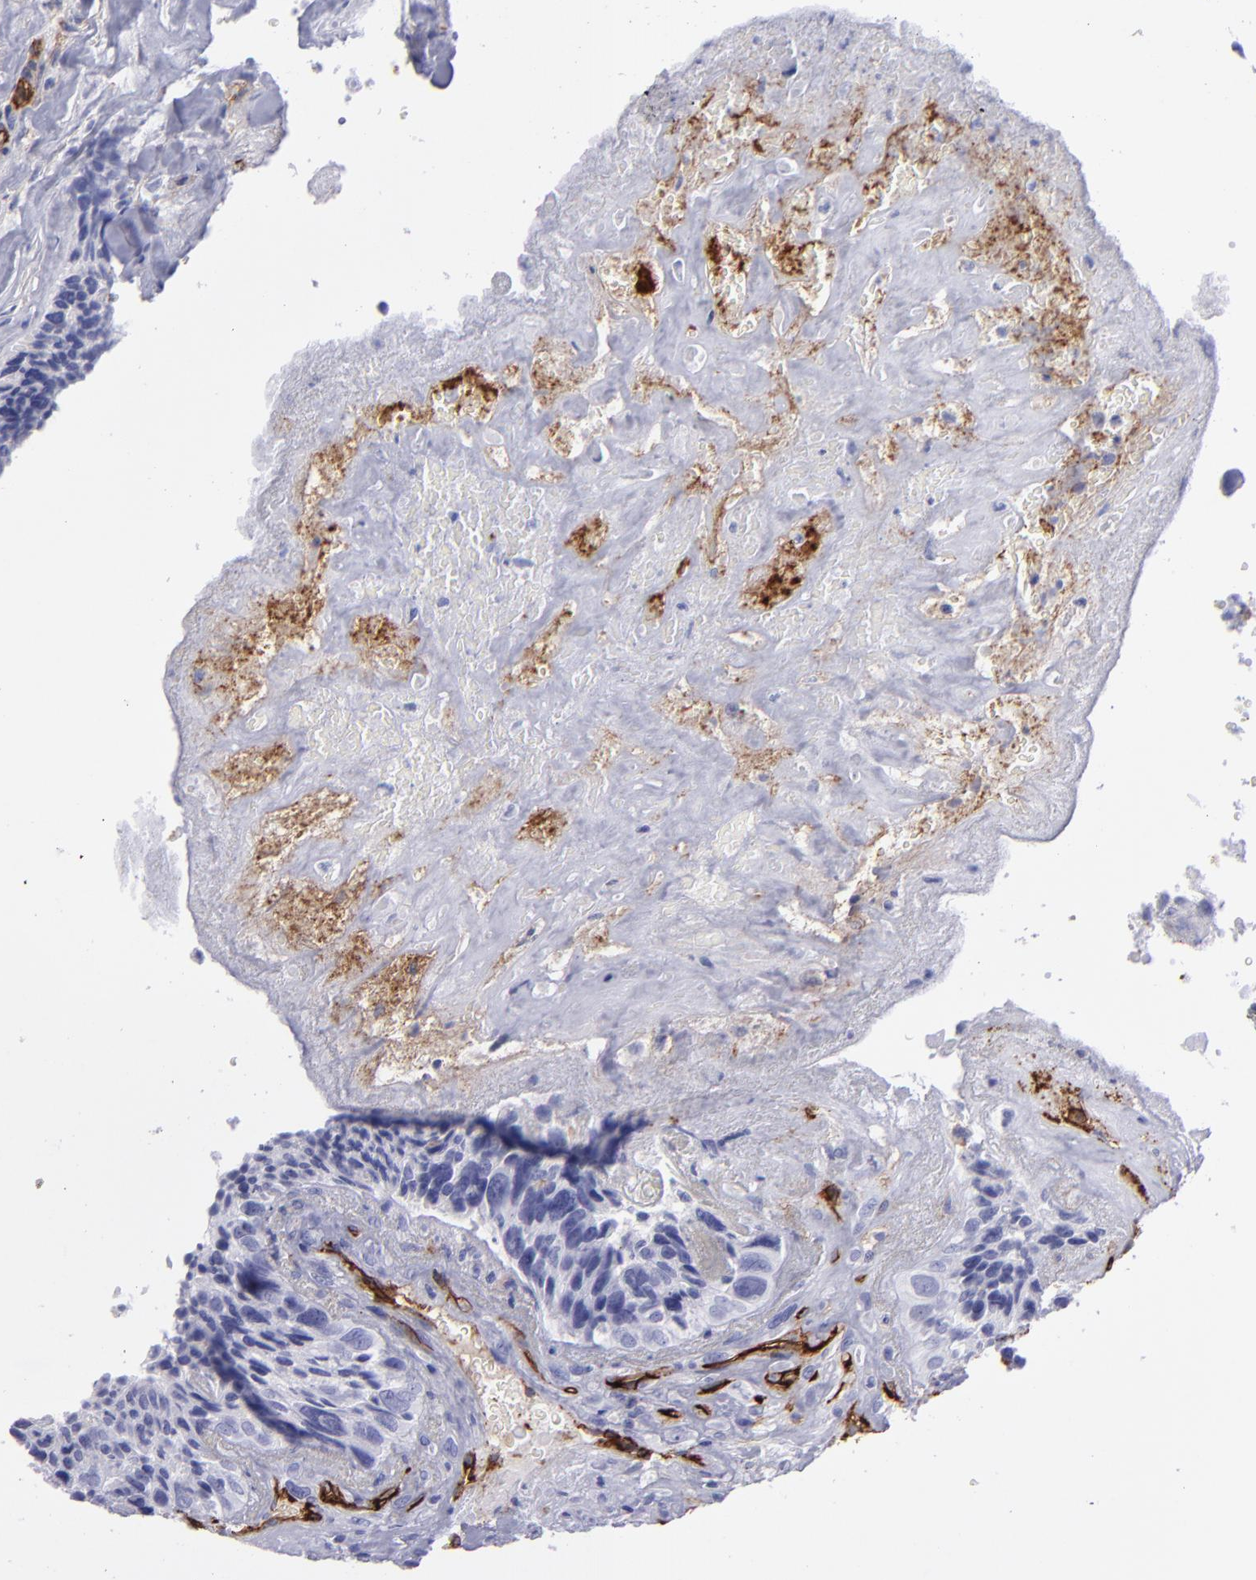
{"staining": {"intensity": "moderate", "quantity": "25%-75%", "location": "cytoplasmic/membranous"}, "tissue": "breast cancer", "cell_type": "Tumor cells", "image_type": "cancer", "snomed": [{"axis": "morphology", "description": "Neoplasm, malignant, NOS"}, {"axis": "topography", "description": "Breast"}], "caption": "Breast cancer (malignant neoplasm) tissue demonstrates moderate cytoplasmic/membranous positivity in approximately 25%-75% of tumor cells, visualized by immunohistochemistry. Nuclei are stained in blue.", "gene": "ACE", "patient": {"sex": "female", "age": 50}}